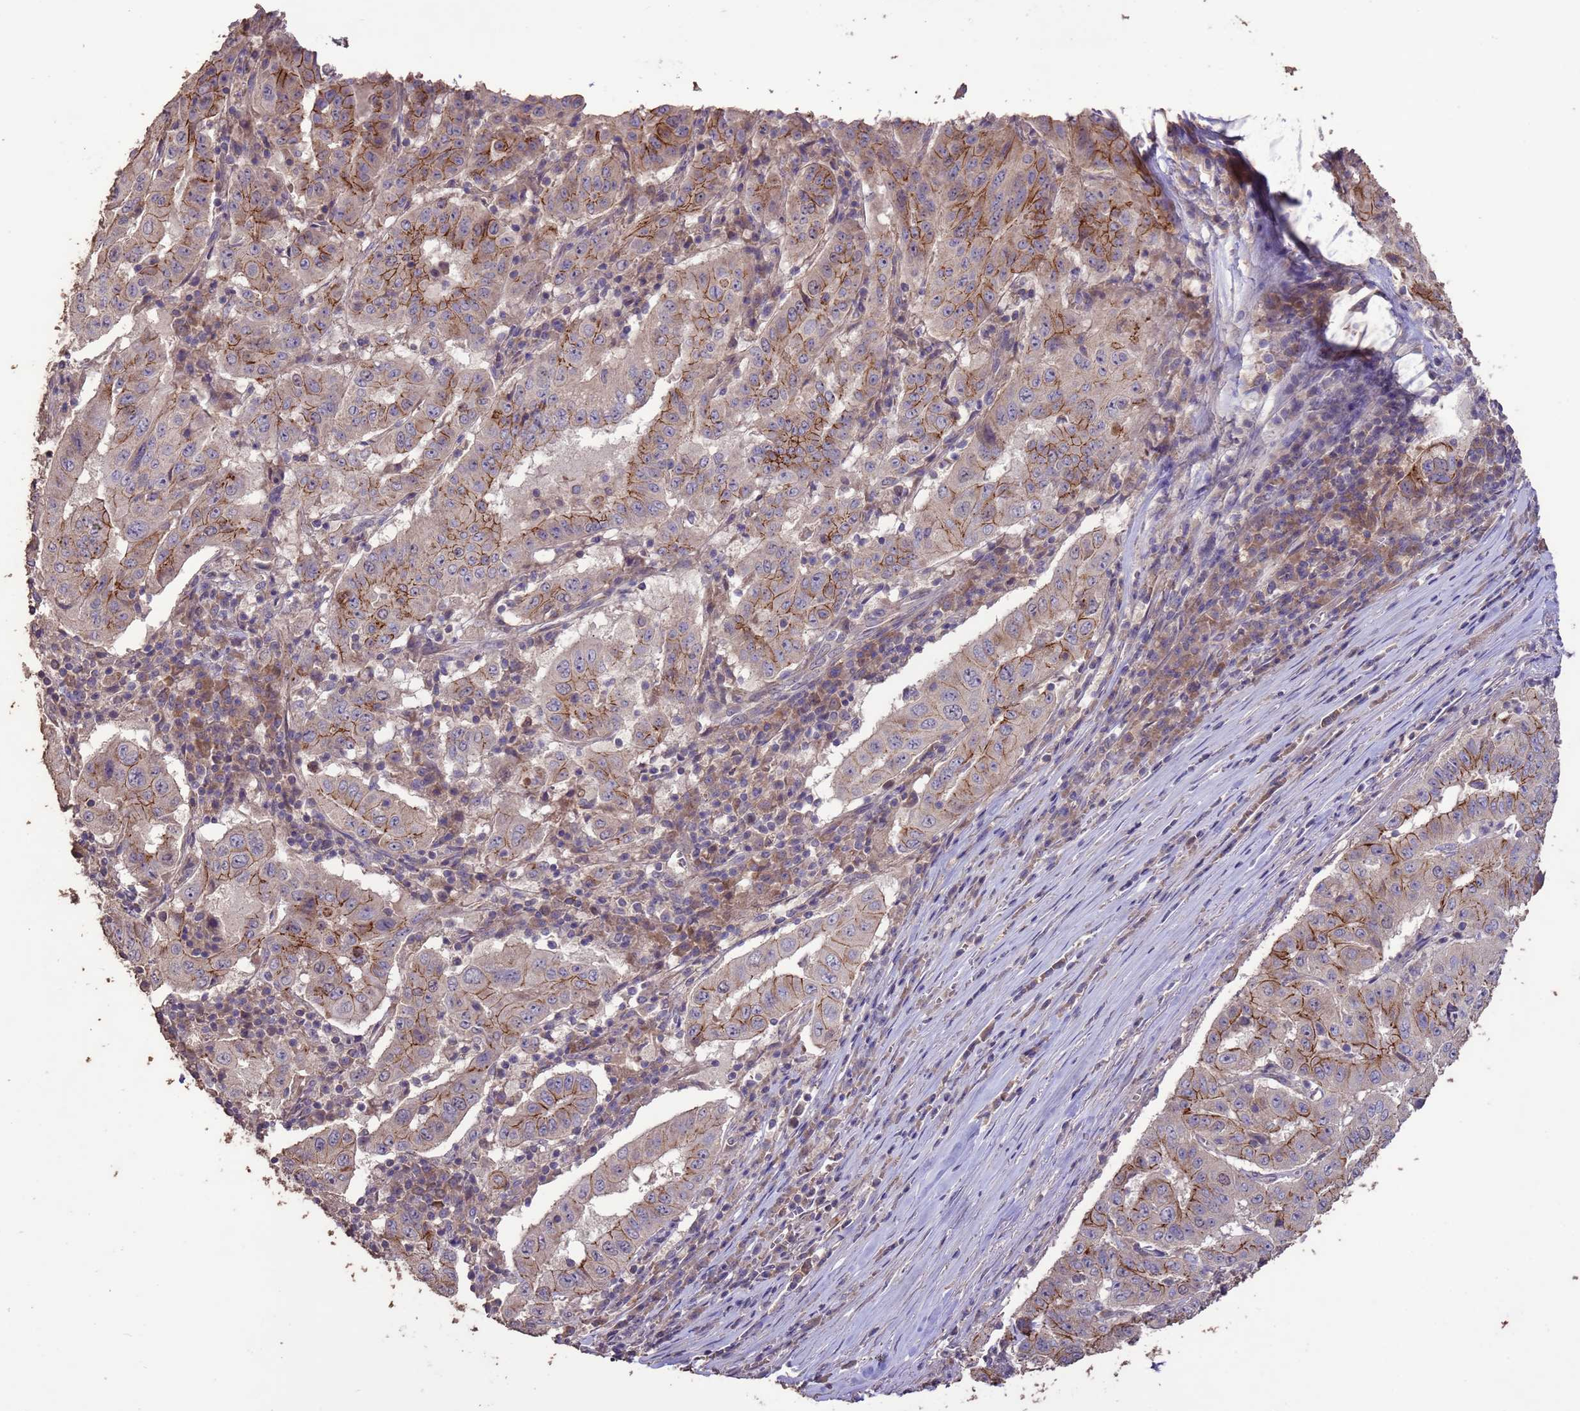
{"staining": {"intensity": "moderate", "quantity": "25%-75%", "location": "cytoplasmic/membranous"}, "tissue": "pancreatic cancer", "cell_type": "Tumor cells", "image_type": "cancer", "snomed": [{"axis": "morphology", "description": "Adenocarcinoma, NOS"}, {"axis": "topography", "description": "Pancreas"}], "caption": "IHC of pancreatic cancer (adenocarcinoma) demonstrates medium levels of moderate cytoplasmic/membranous expression in about 25%-75% of tumor cells.", "gene": "SLC9B2", "patient": {"sex": "male", "age": 63}}